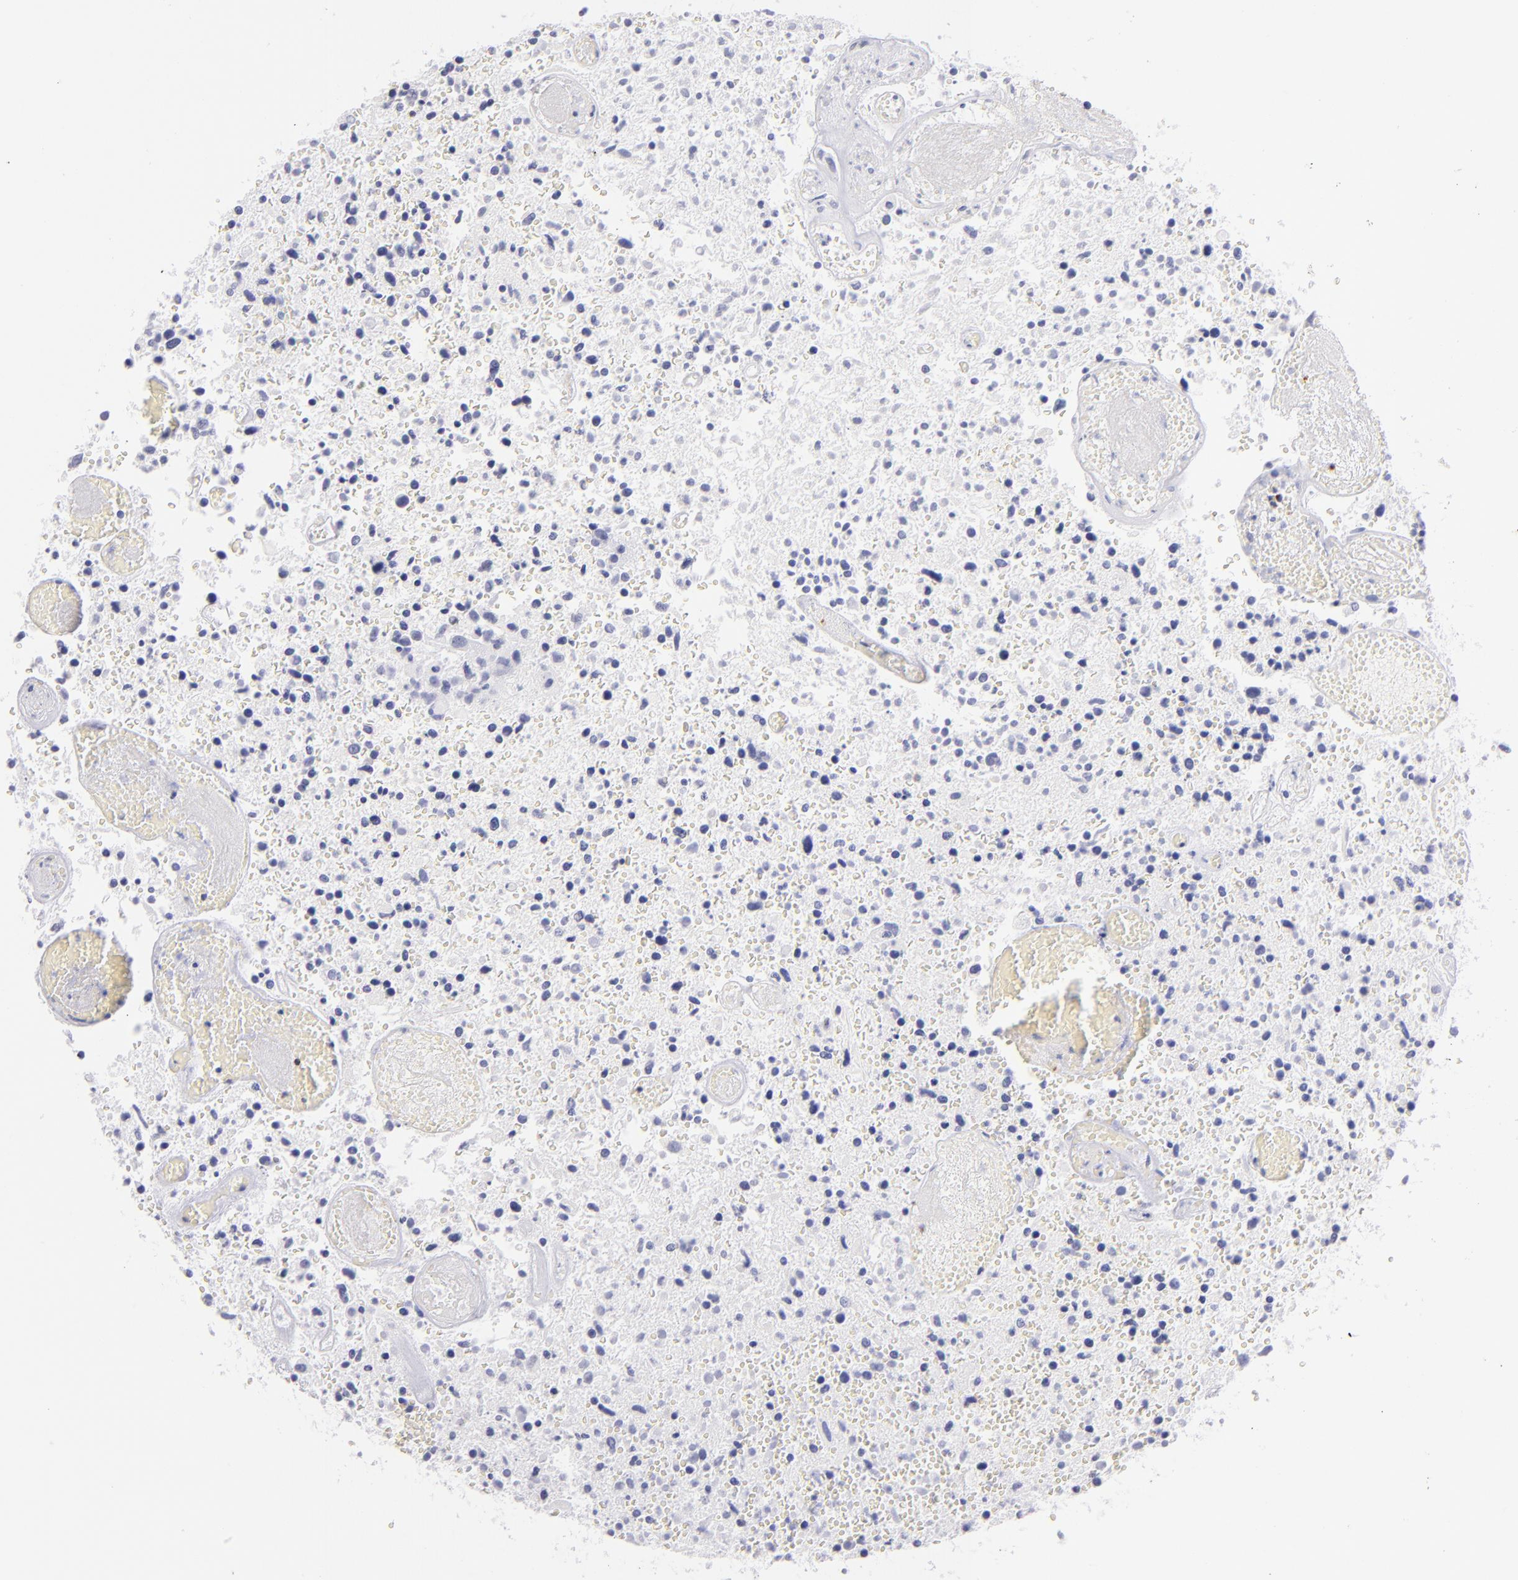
{"staining": {"intensity": "negative", "quantity": "none", "location": "none"}, "tissue": "glioma", "cell_type": "Tumor cells", "image_type": "cancer", "snomed": [{"axis": "morphology", "description": "Glioma, malignant, High grade"}, {"axis": "topography", "description": "Brain"}], "caption": "This is an immunohistochemistry micrograph of malignant glioma (high-grade). There is no expression in tumor cells.", "gene": "PRF1", "patient": {"sex": "male", "age": 72}}